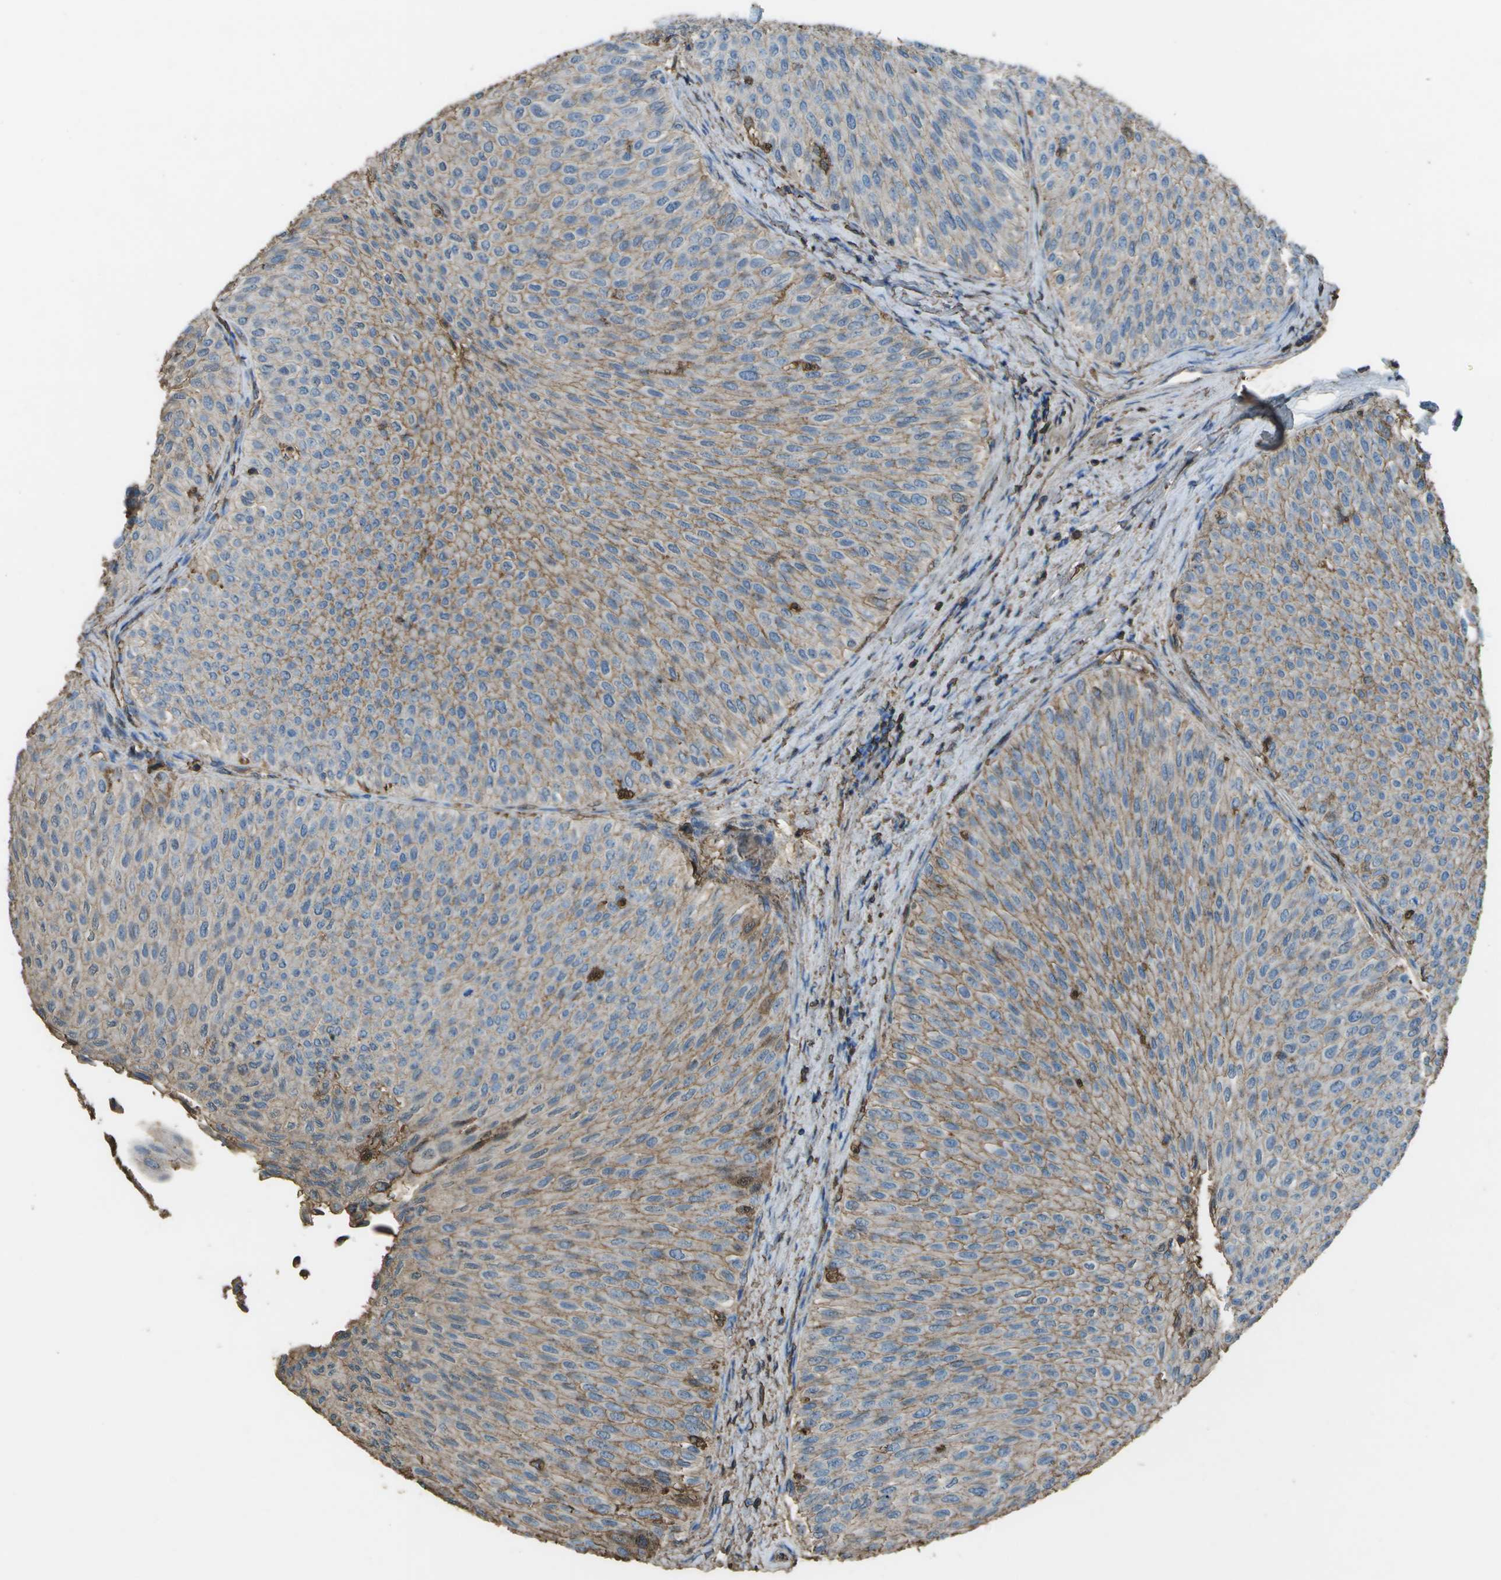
{"staining": {"intensity": "moderate", "quantity": "25%-75%", "location": "cytoplasmic/membranous"}, "tissue": "urothelial cancer", "cell_type": "Tumor cells", "image_type": "cancer", "snomed": [{"axis": "morphology", "description": "Urothelial carcinoma, Low grade"}, {"axis": "topography", "description": "Urinary bladder"}], "caption": "Brown immunohistochemical staining in human urothelial carcinoma (low-grade) reveals moderate cytoplasmic/membranous positivity in about 25%-75% of tumor cells.", "gene": "CYP4F11", "patient": {"sex": "male", "age": 78}}